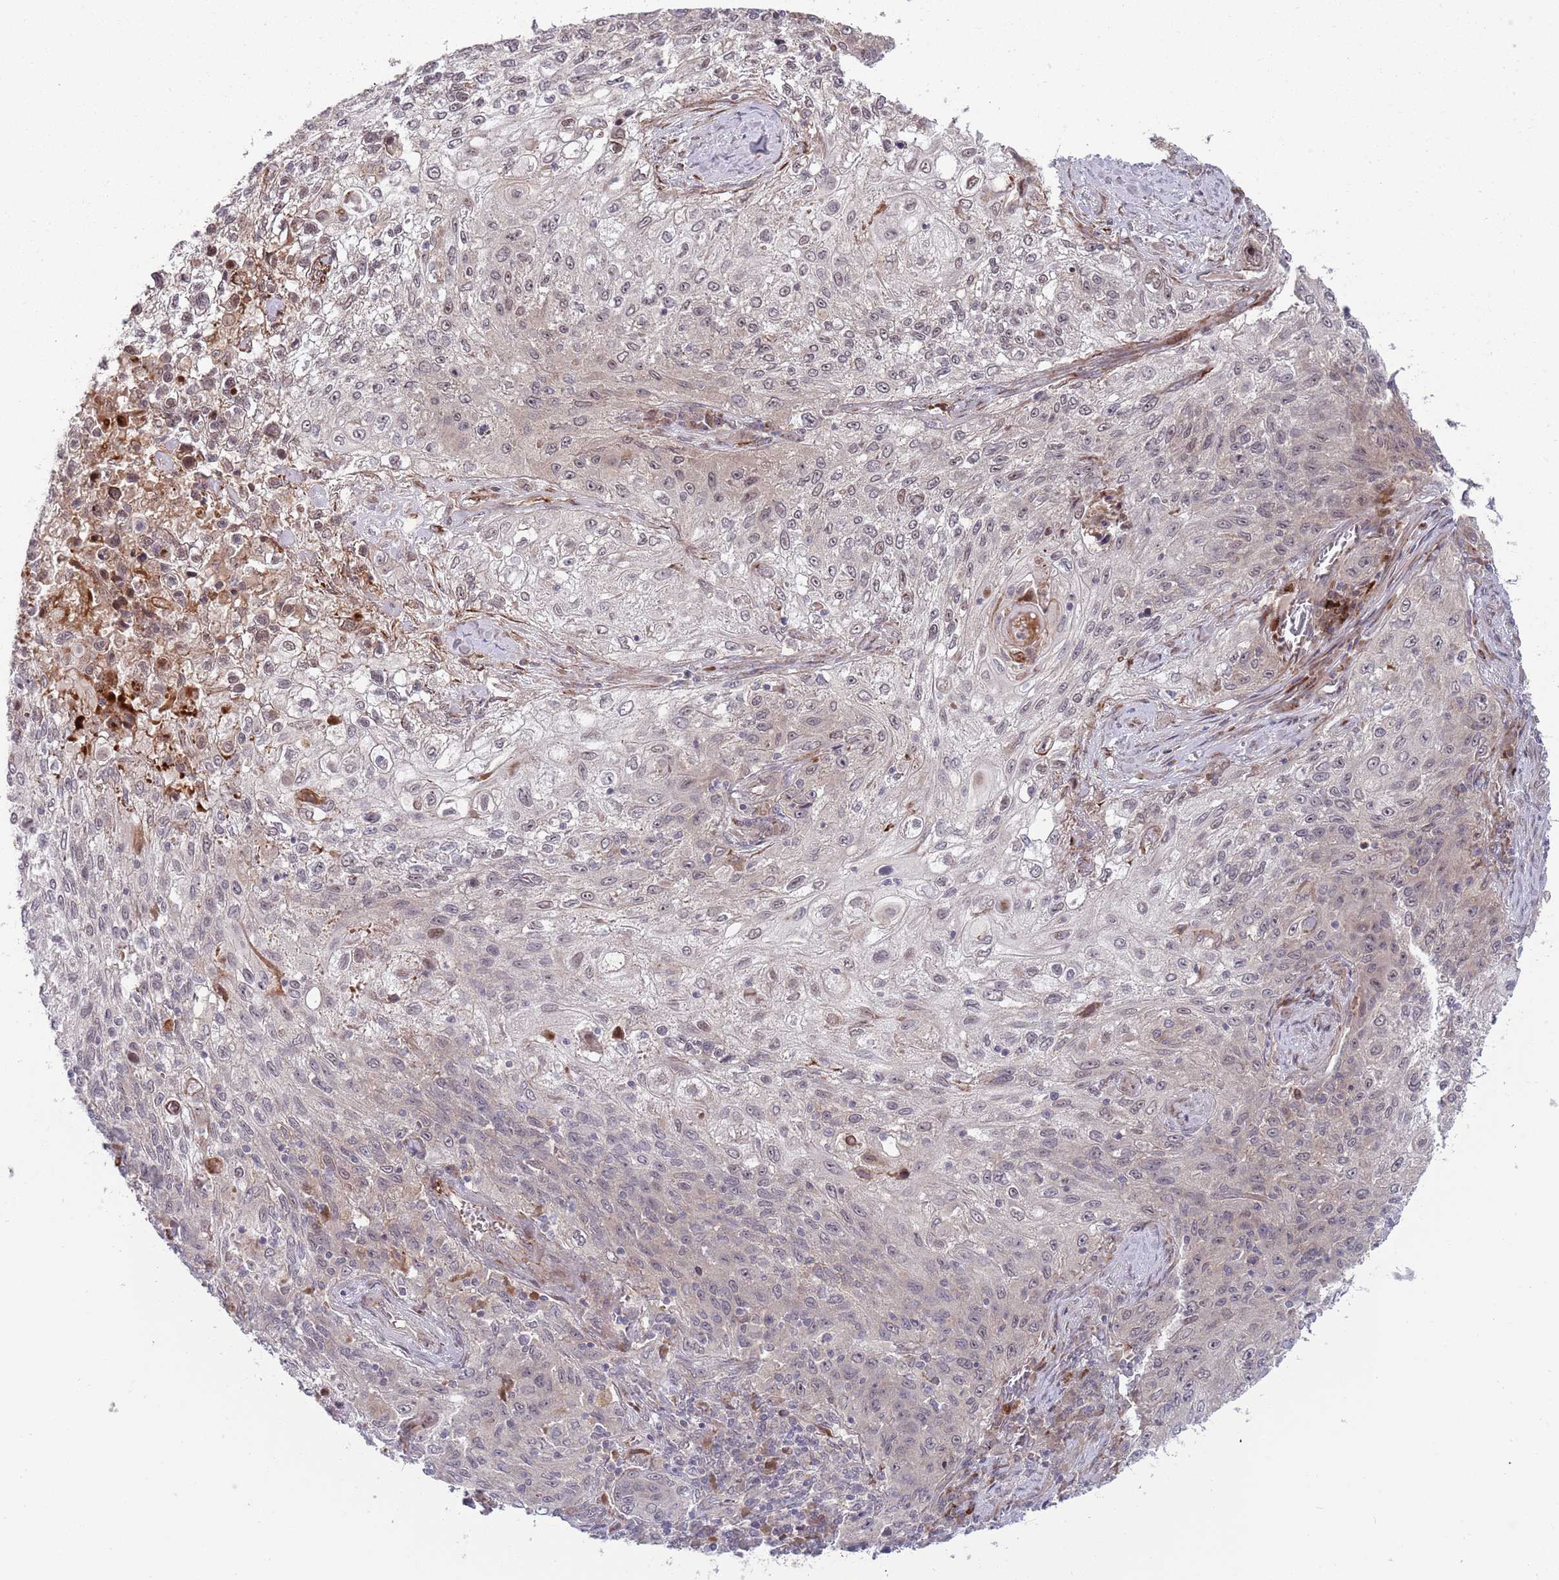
{"staining": {"intensity": "weak", "quantity": "<25%", "location": "nuclear"}, "tissue": "lung cancer", "cell_type": "Tumor cells", "image_type": "cancer", "snomed": [{"axis": "morphology", "description": "Squamous cell carcinoma, NOS"}, {"axis": "topography", "description": "Lung"}], "caption": "This is an immunohistochemistry image of human lung squamous cell carcinoma. There is no staining in tumor cells.", "gene": "NT5DC4", "patient": {"sex": "female", "age": 69}}